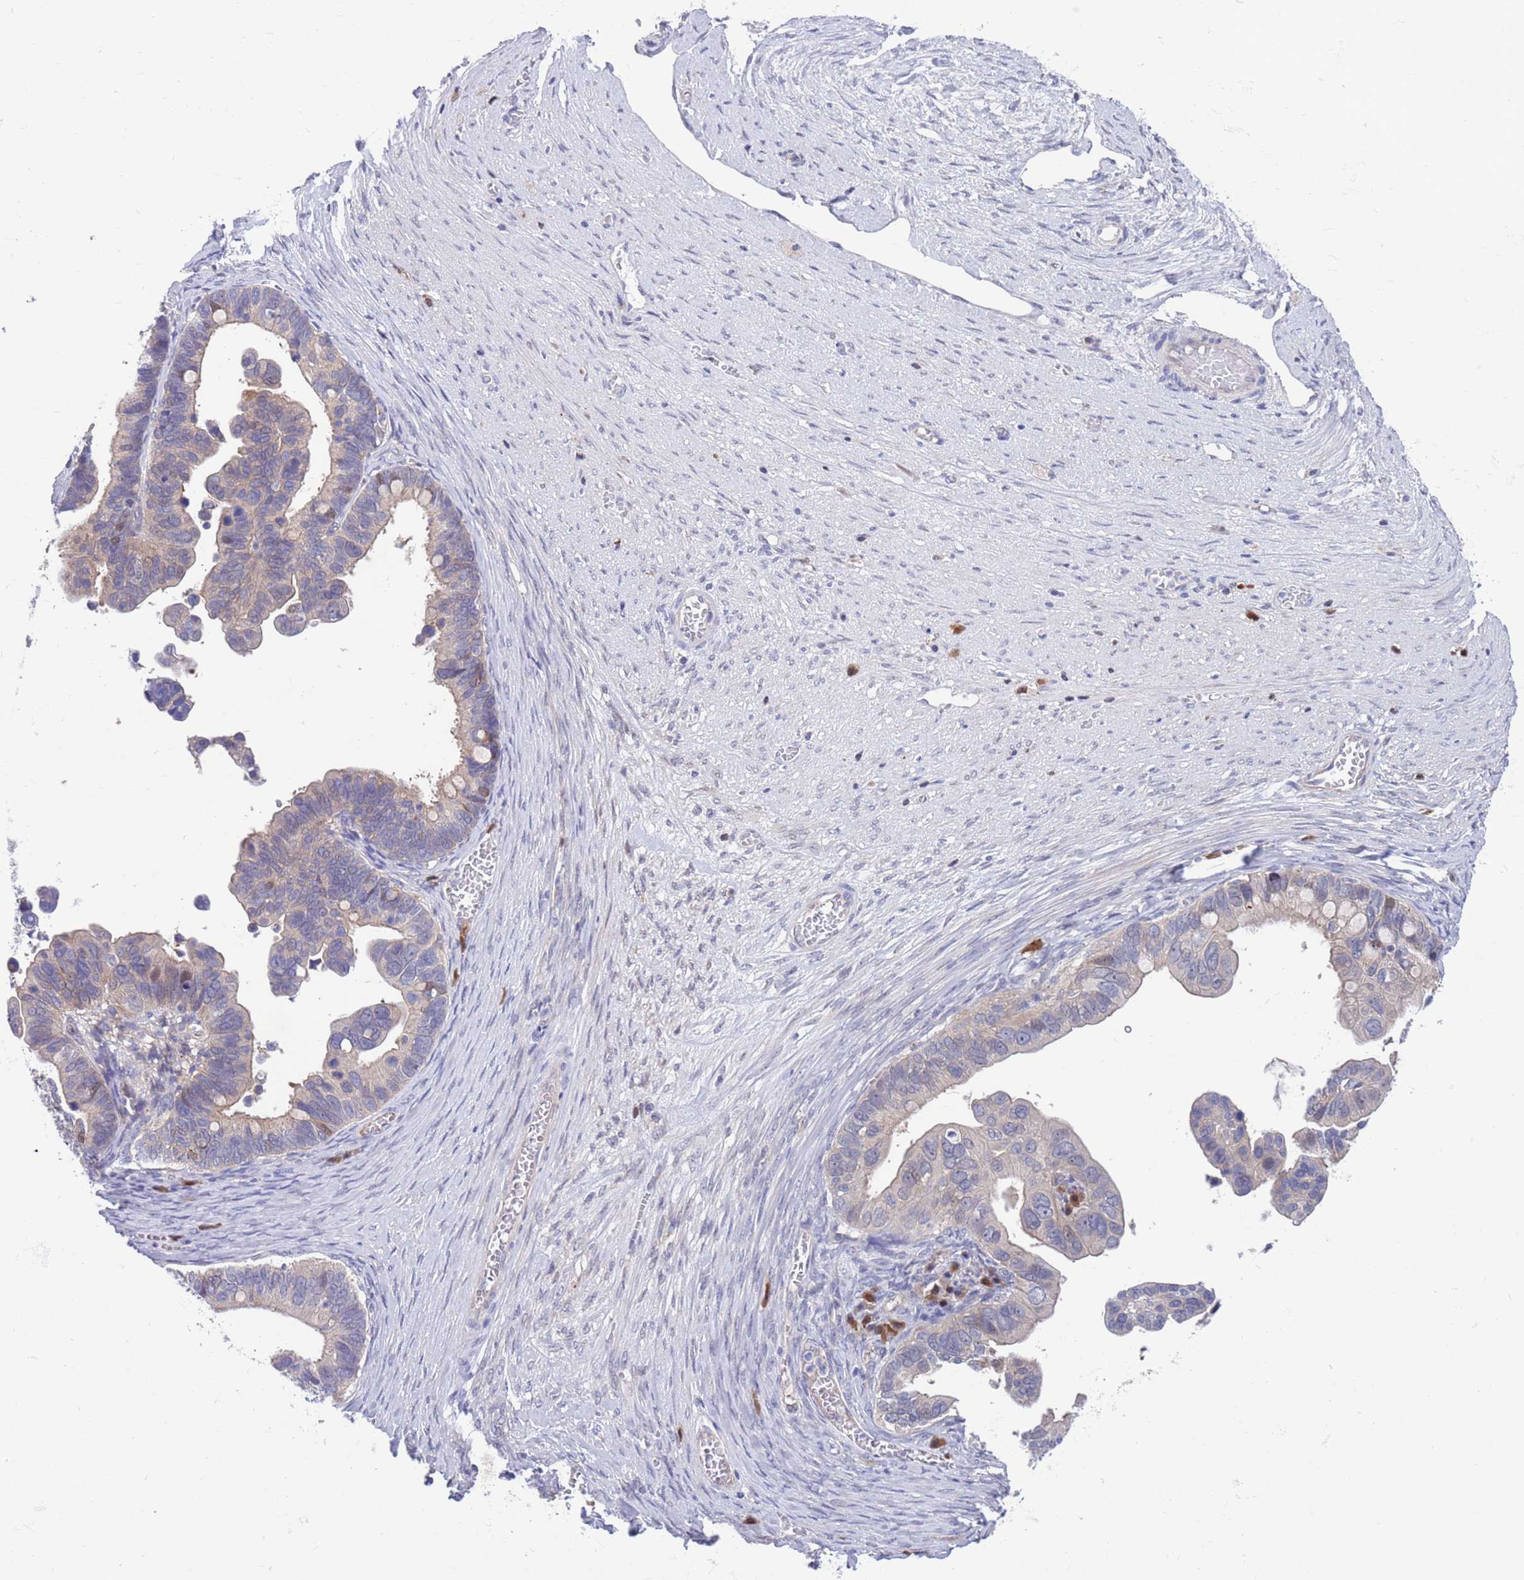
{"staining": {"intensity": "negative", "quantity": "none", "location": "none"}, "tissue": "ovarian cancer", "cell_type": "Tumor cells", "image_type": "cancer", "snomed": [{"axis": "morphology", "description": "Cystadenocarcinoma, serous, NOS"}, {"axis": "topography", "description": "Ovary"}], "caption": "Histopathology image shows no significant protein positivity in tumor cells of ovarian cancer.", "gene": "KLHL29", "patient": {"sex": "female", "age": 56}}